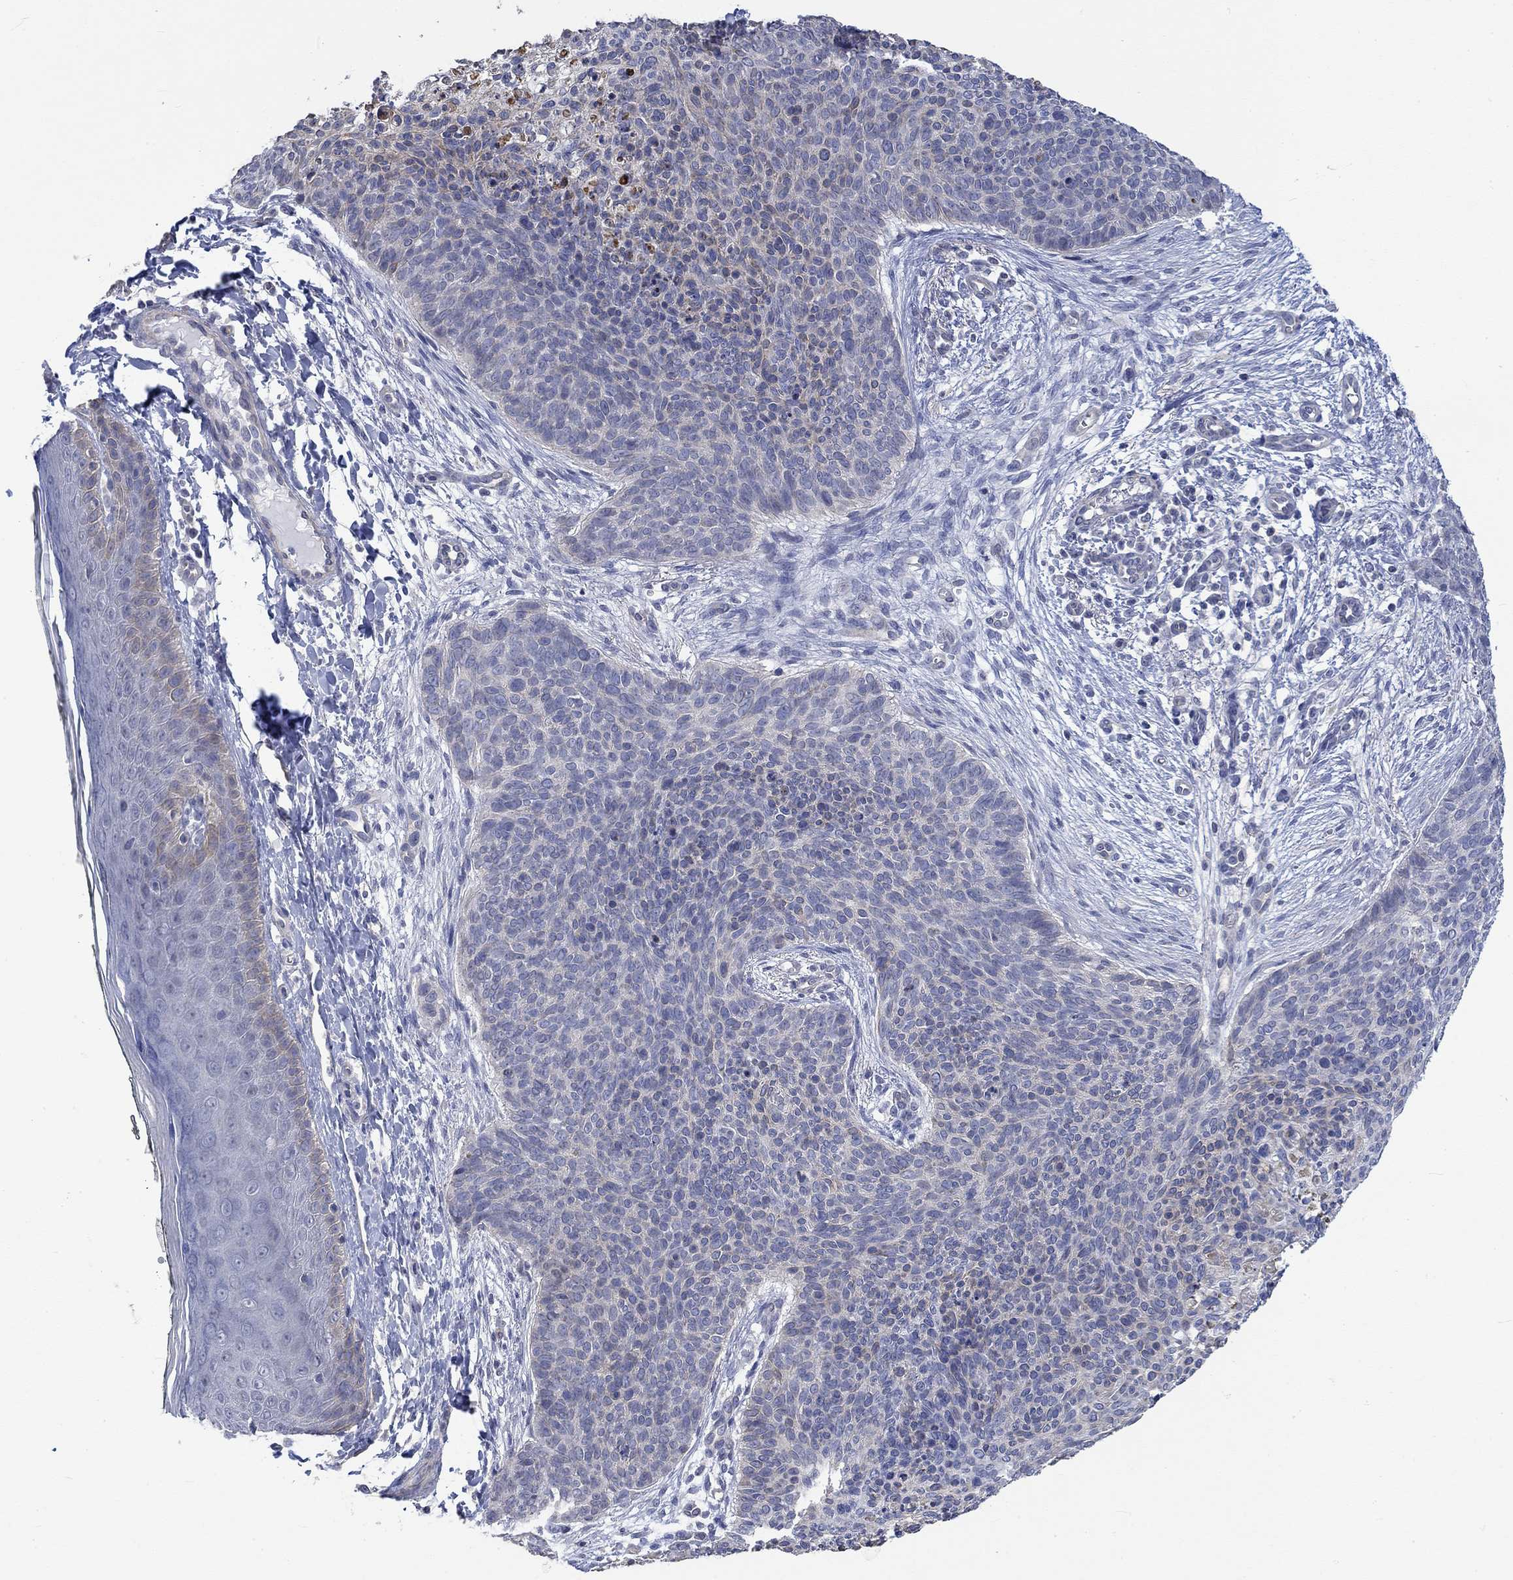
{"staining": {"intensity": "weak", "quantity": "<25%", "location": "cytoplasmic/membranous"}, "tissue": "skin cancer", "cell_type": "Tumor cells", "image_type": "cancer", "snomed": [{"axis": "morphology", "description": "Basal cell carcinoma"}, {"axis": "topography", "description": "Skin"}], "caption": "Skin basal cell carcinoma stained for a protein using IHC reveals no positivity tumor cells.", "gene": "AGRP", "patient": {"sex": "male", "age": 64}}